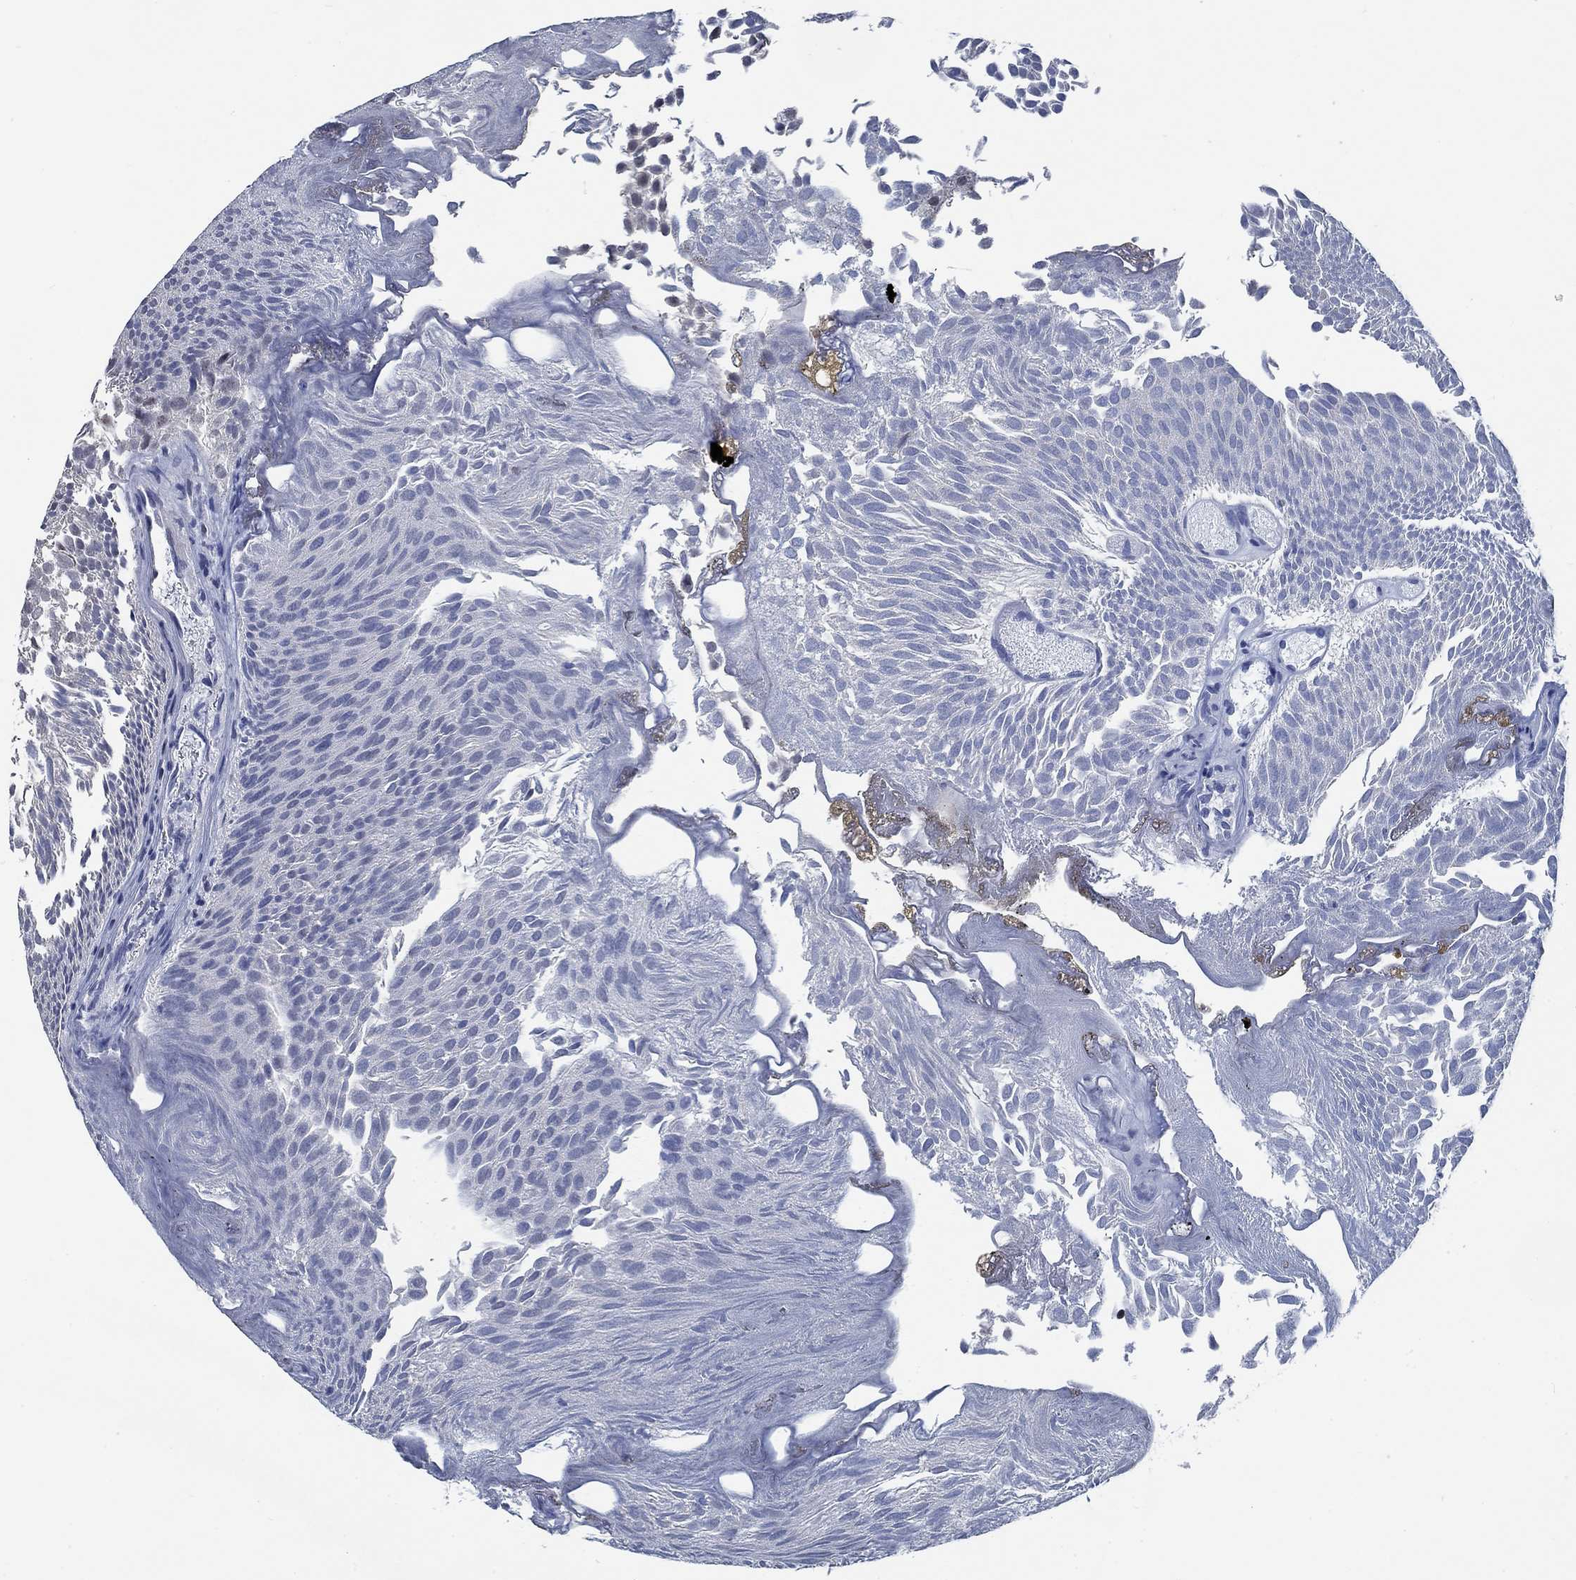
{"staining": {"intensity": "negative", "quantity": "none", "location": "none"}, "tissue": "urothelial cancer", "cell_type": "Tumor cells", "image_type": "cancer", "snomed": [{"axis": "morphology", "description": "Urothelial carcinoma, Low grade"}, {"axis": "topography", "description": "Urinary bladder"}], "caption": "Tumor cells show no significant staining in urothelial cancer.", "gene": "OBSCN", "patient": {"sex": "male", "age": 52}}